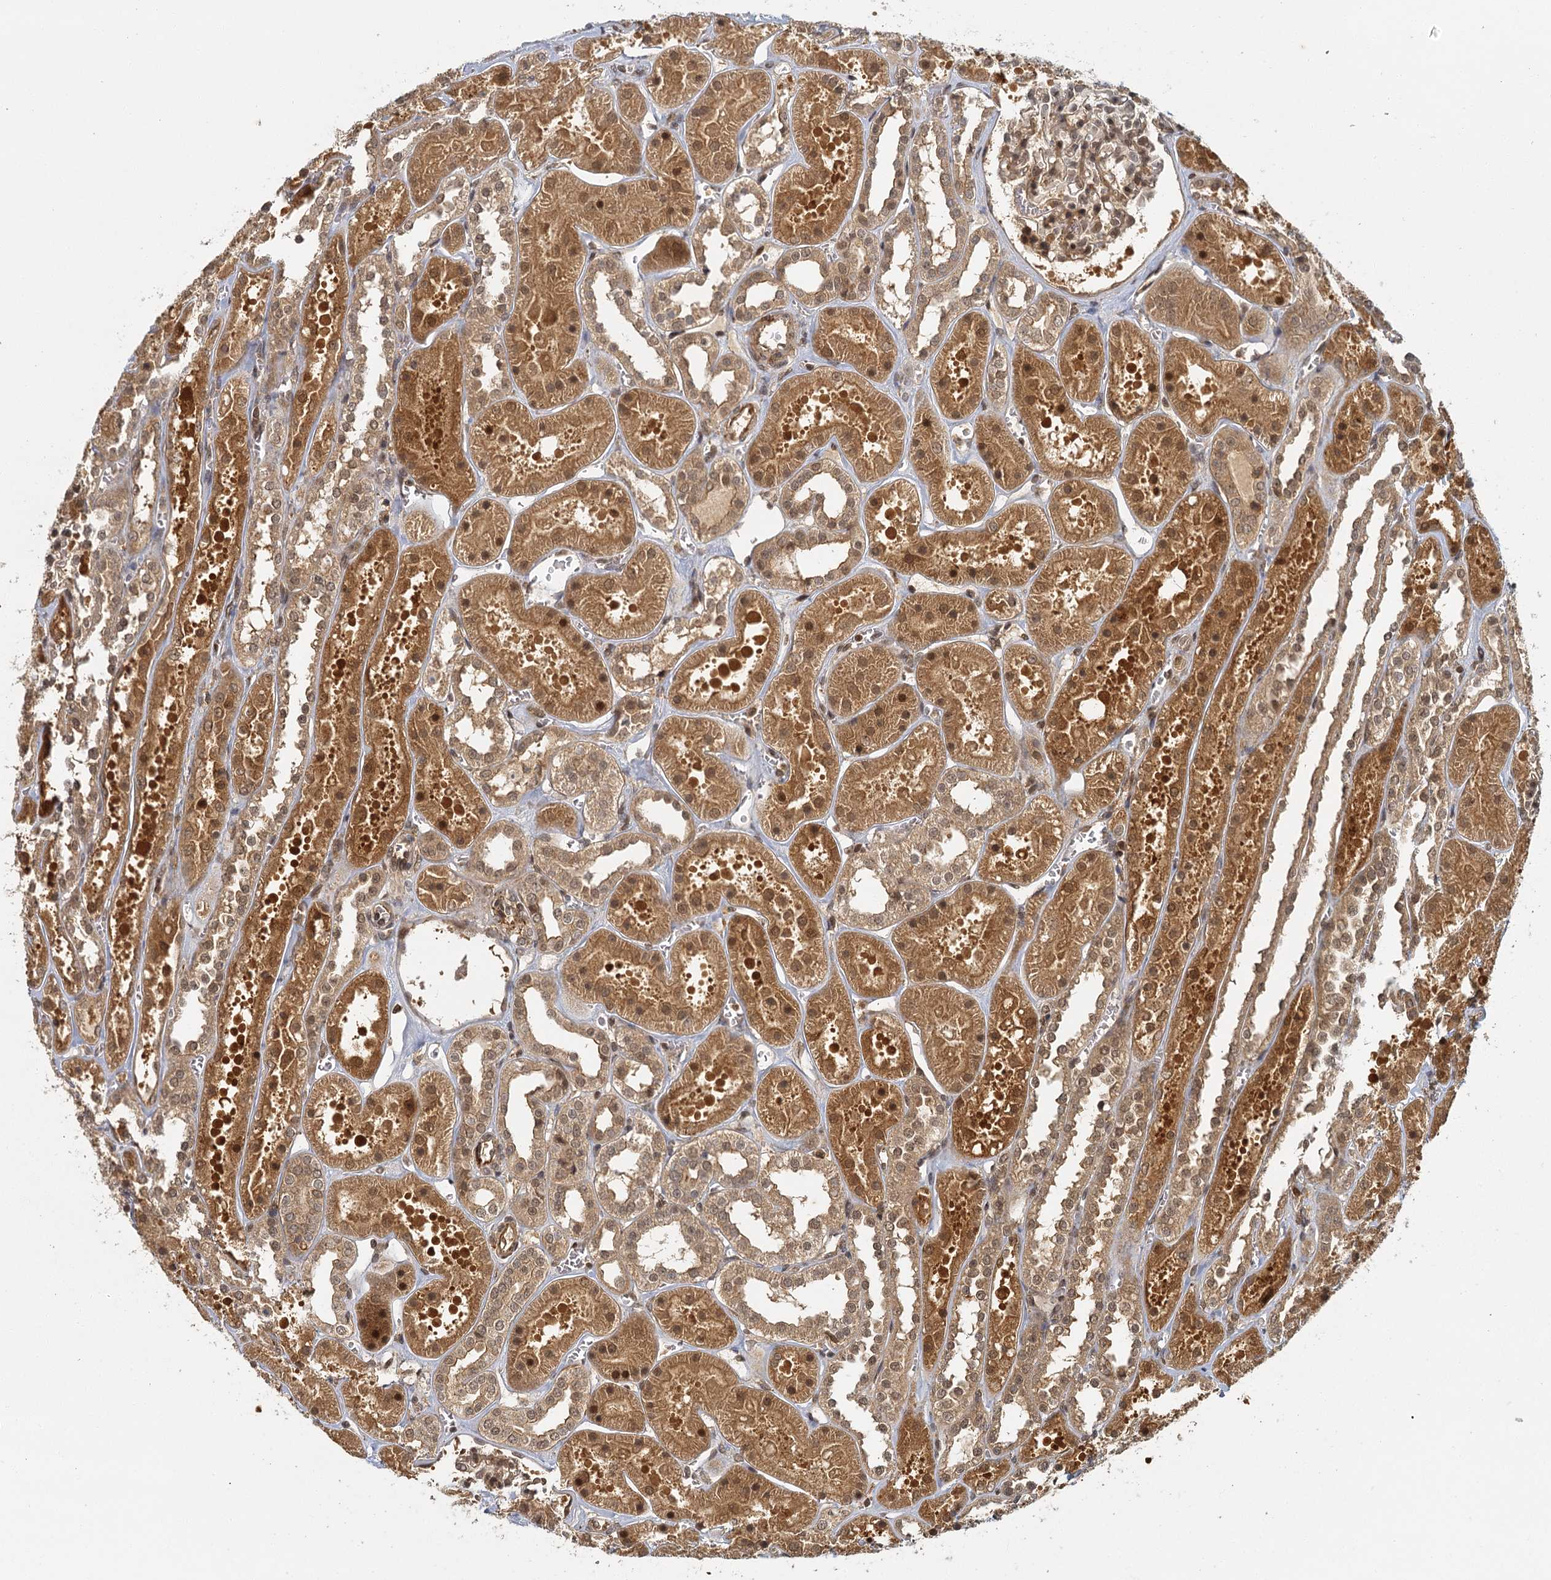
{"staining": {"intensity": "moderate", "quantity": ">75%", "location": "cytoplasmic/membranous,nuclear"}, "tissue": "kidney", "cell_type": "Cells in glomeruli", "image_type": "normal", "snomed": [{"axis": "morphology", "description": "Normal tissue, NOS"}, {"axis": "topography", "description": "Kidney"}], "caption": "High-magnification brightfield microscopy of normal kidney stained with DAB (3,3'-diaminobenzidine) (brown) and counterstained with hematoxylin (blue). cells in glomeruli exhibit moderate cytoplasmic/membranous,nuclear positivity is identified in approximately>75% of cells.", "gene": "ZNF549", "patient": {"sex": "female", "age": 41}}